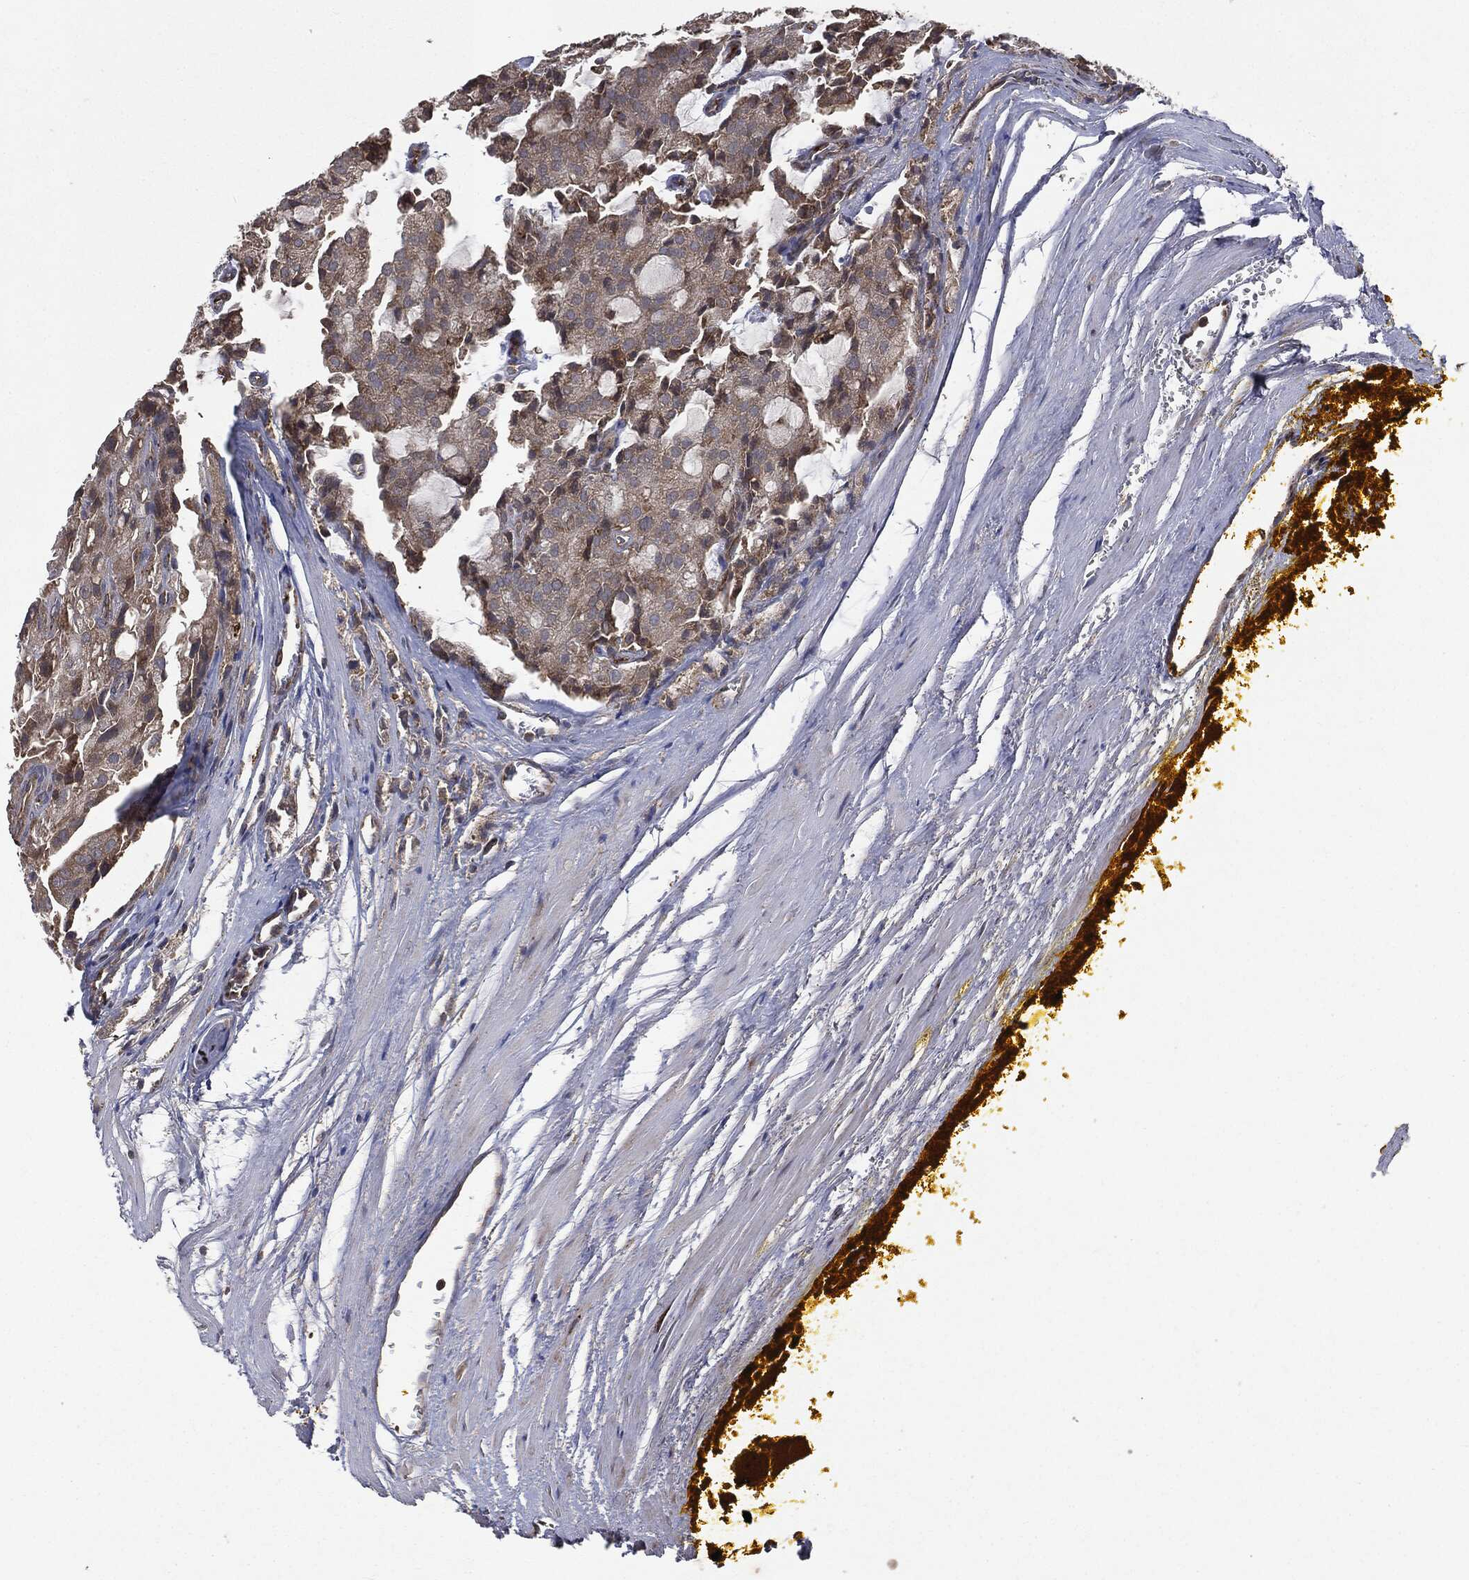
{"staining": {"intensity": "weak", "quantity": "<25%", "location": "cytoplasmic/membranous"}, "tissue": "prostate cancer", "cell_type": "Tumor cells", "image_type": "cancer", "snomed": [{"axis": "morphology", "description": "Adenocarcinoma, NOS"}, {"axis": "topography", "description": "Prostate and seminal vesicle, NOS"}, {"axis": "topography", "description": "Prostate"}], "caption": "DAB (3,3'-diaminobenzidine) immunohistochemical staining of human prostate adenocarcinoma reveals no significant expression in tumor cells. (Immunohistochemistry, brightfield microscopy, high magnification).", "gene": "PLOD3", "patient": {"sex": "male", "age": 67}}